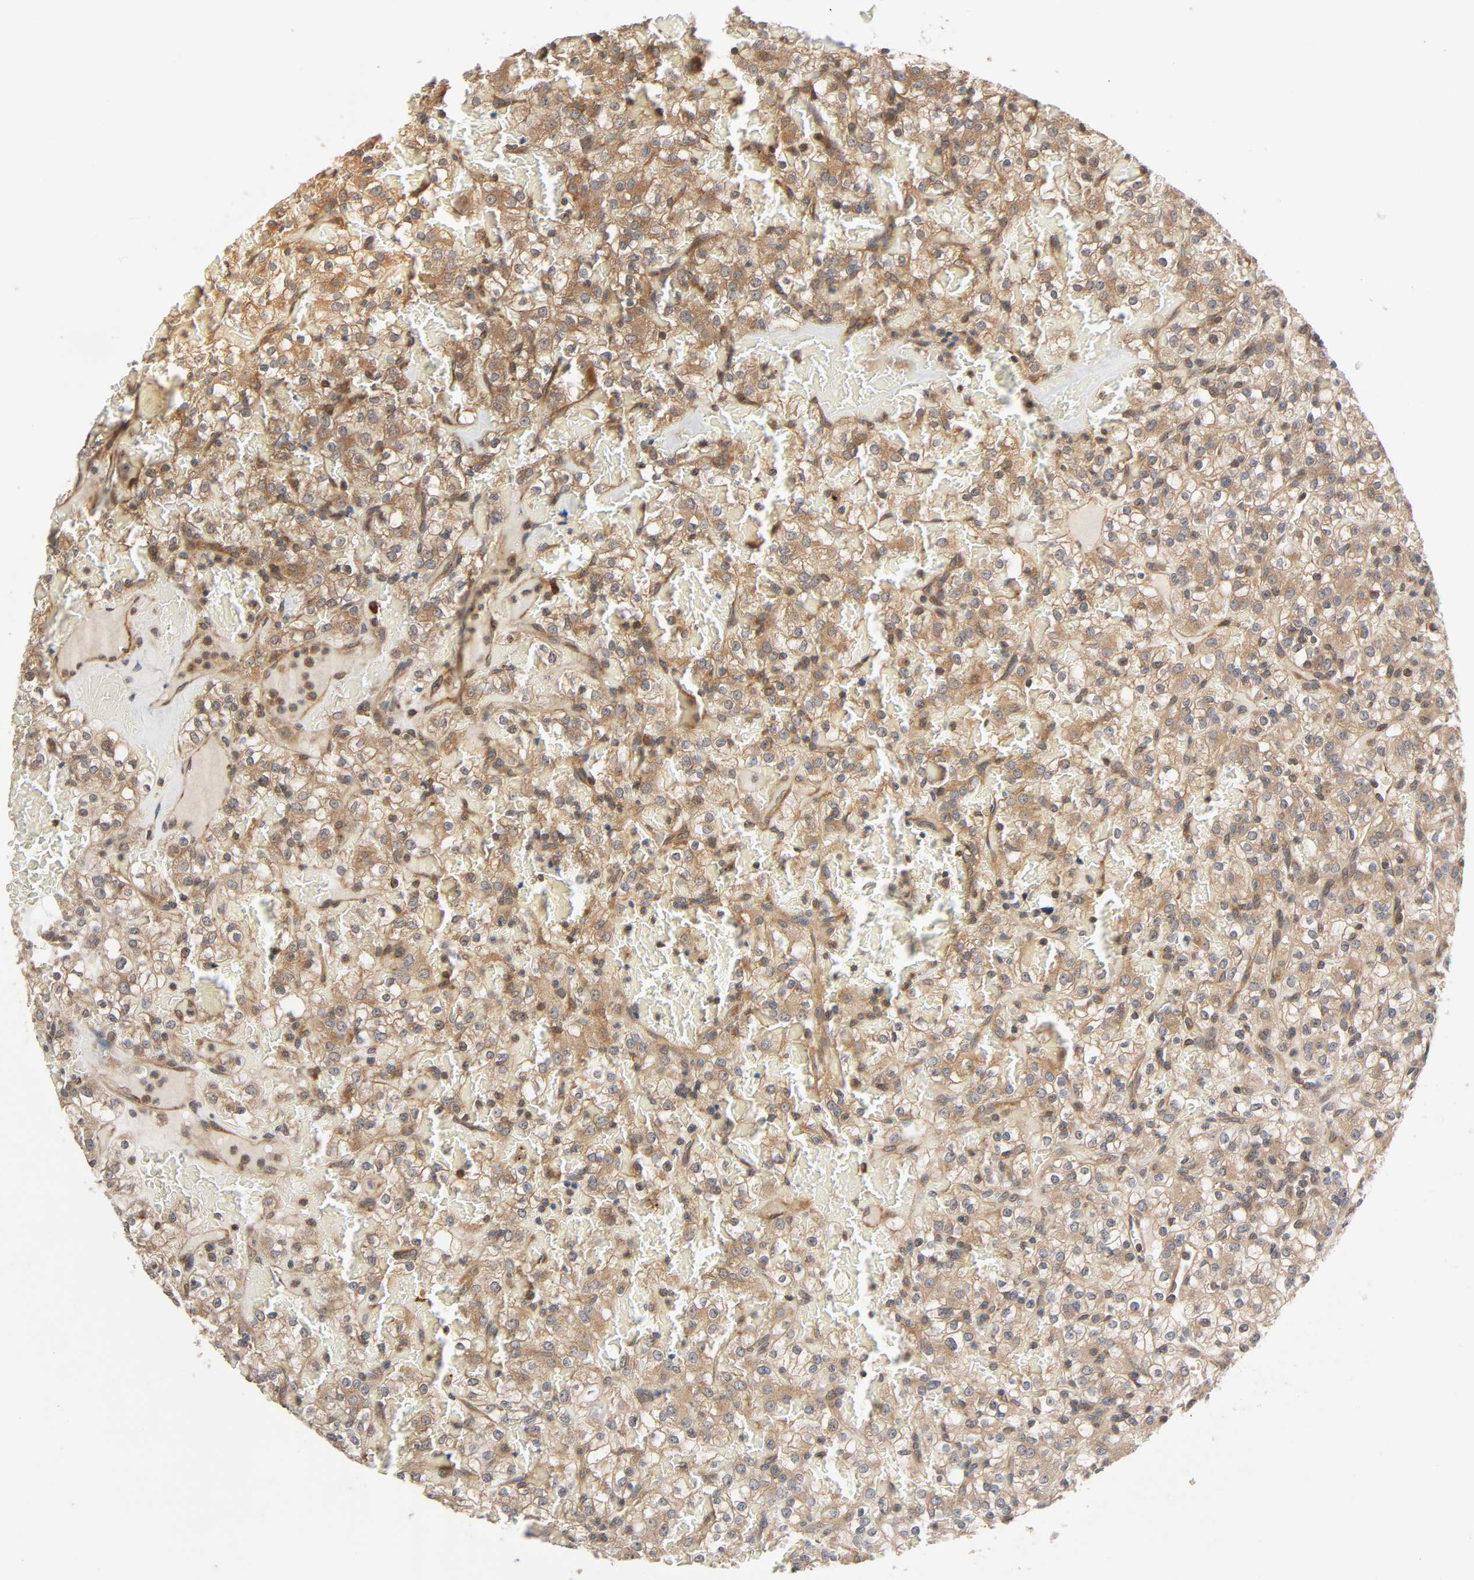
{"staining": {"intensity": "moderate", "quantity": ">75%", "location": "cytoplasmic/membranous"}, "tissue": "renal cancer", "cell_type": "Tumor cells", "image_type": "cancer", "snomed": [{"axis": "morphology", "description": "Normal tissue, NOS"}, {"axis": "morphology", "description": "Adenocarcinoma, NOS"}, {"axis": "topography", "description": "Kidney"}], "caption": "Tumor cells demonstrate medium levels of moderate cytoplasmic/membranous positivity in about >75% of cells in renal cancer.", "gene": "PPP2R1B", "patient": {"sex": "female", "age": 72}}